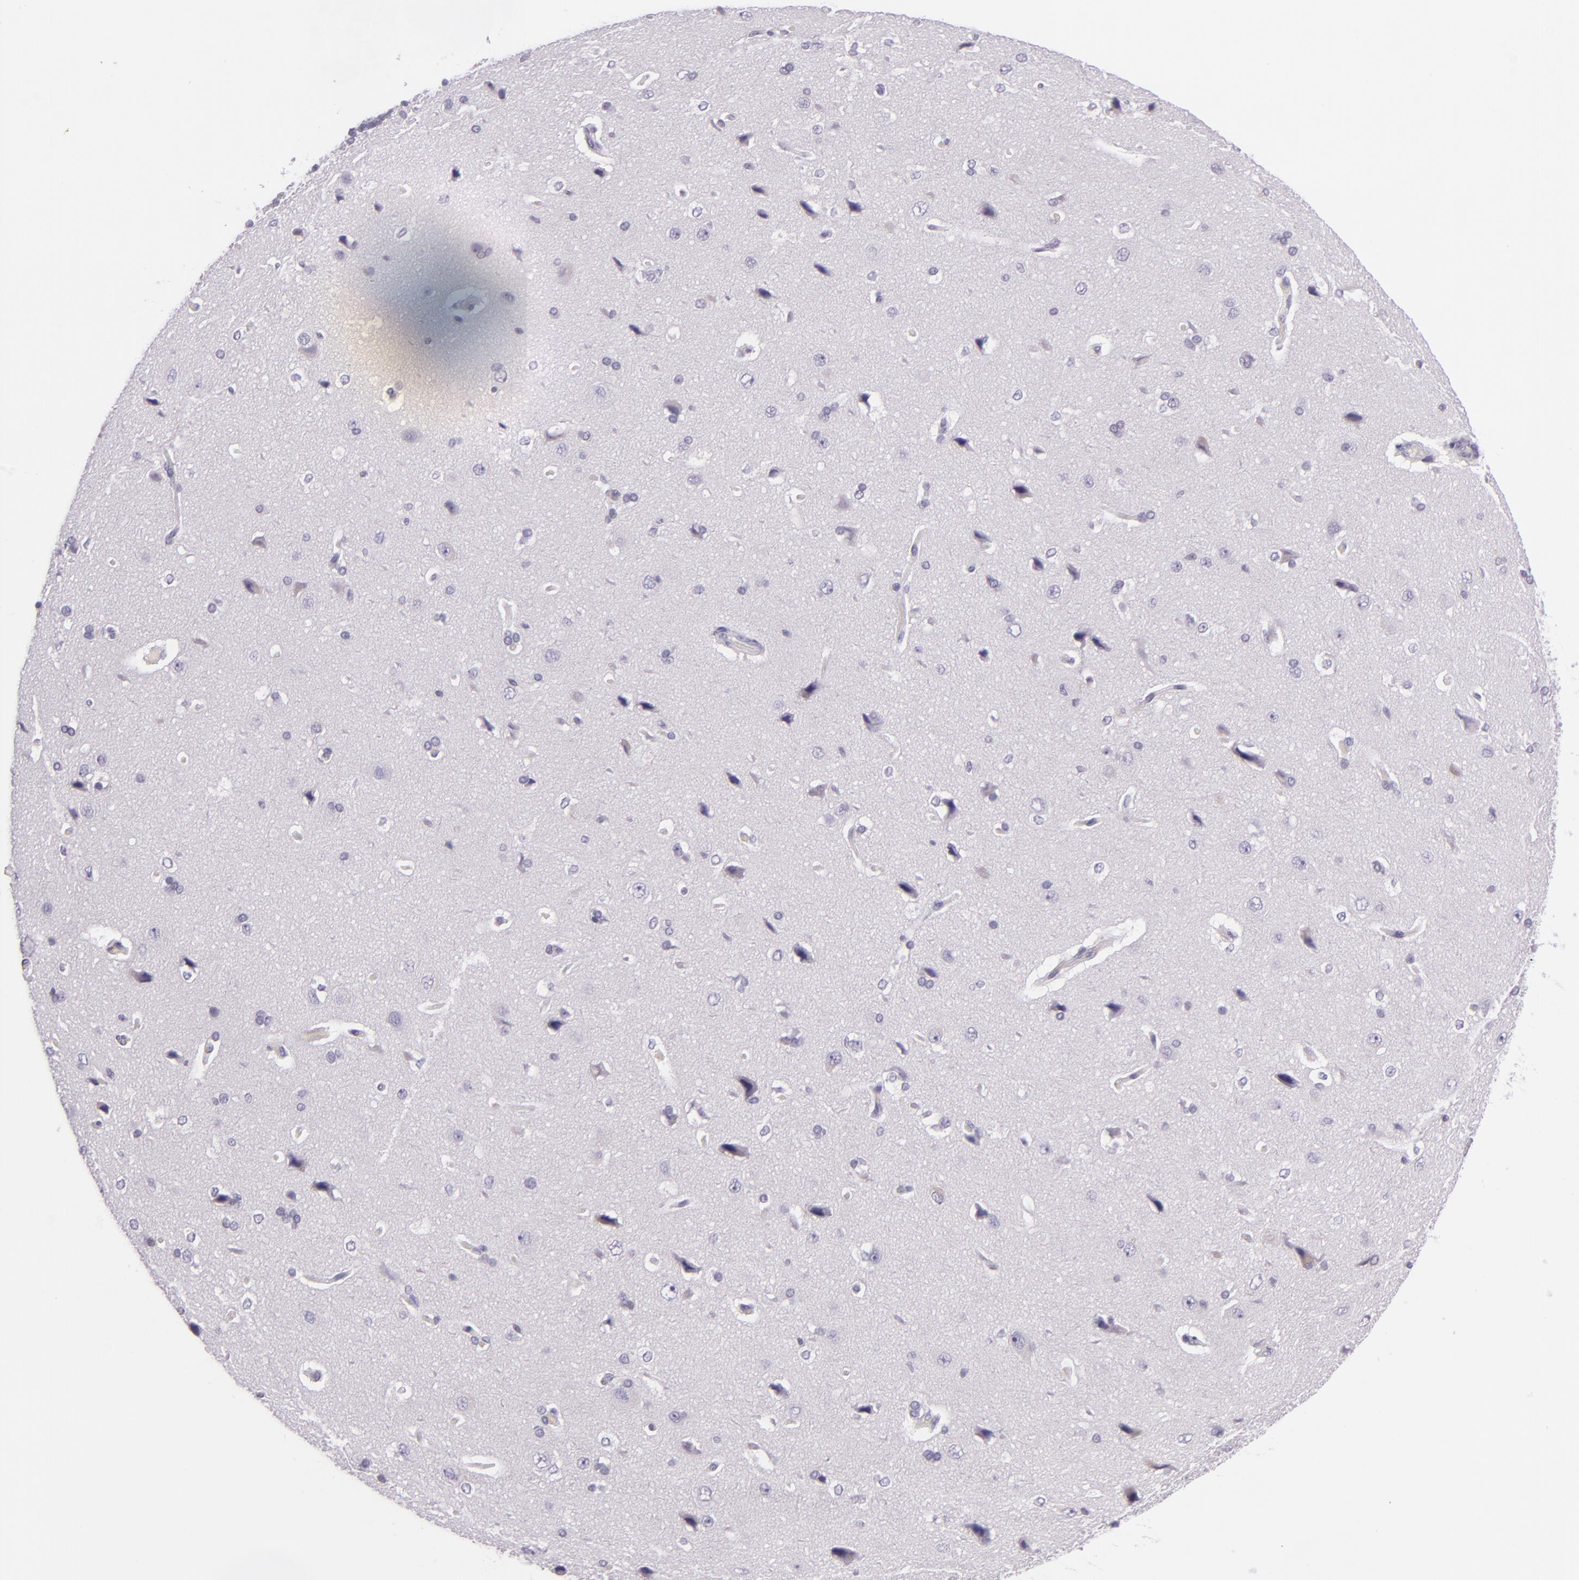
{"staining": {"intensity": "moderate", "quantity": "<25%", "location": "cytoplasmic/membranous"}, "tissue": "cerebral cortex", "cell_type": "Endothelial cells", "image_type": "normal", "snomed": [{"axis": "morphology", "description": "Normal tissue, NOS"}, {"axis": "topography", "description": "Cerebral cortex"}], "caption": "Immunohistochemistry (IHC) photomicrograph of unremarkable cerebral cortex: cerebral cortex stained using immunohistochemistry (IHC) displays low levels of moderate protein expression localized specifically in the cytoplasmic/membranous of endothelial cells, appearing as a cytoplasmic/membranous brown color.", "gene": "CHEK2", "patient": {"sex": "female", "age": 45}}